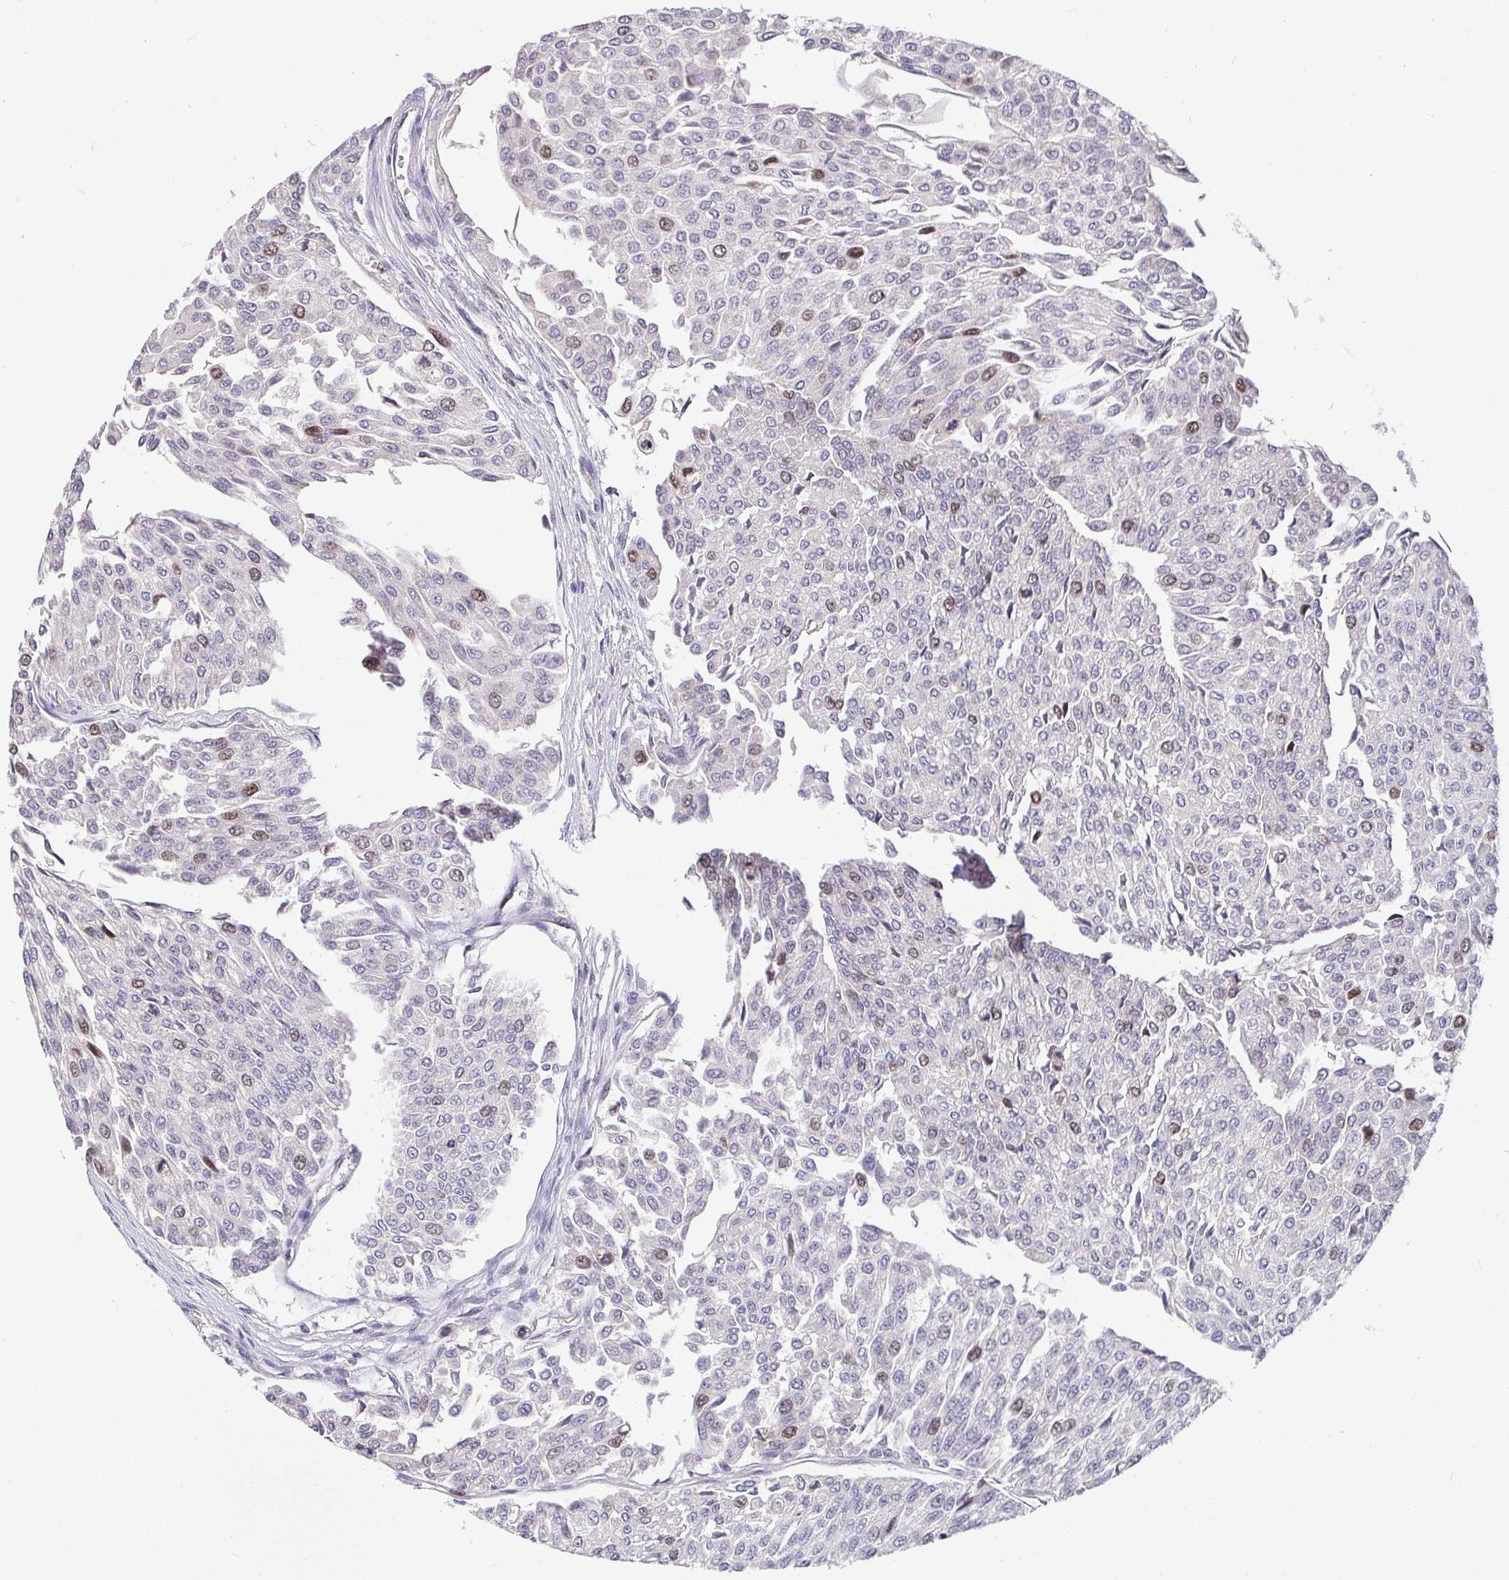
{"staining": {"intensity": "moderate", "quantity": "<25%", "location": "nuclear"}, "tissue": "urothelial cancer", "cell_type": "Tumor cells", "image_type": "cancer", "snomed": [{"axis": "morphology", "description": "Urothelial carcinoma, NOS"}, {"axis": "topography", "description": "Urinary bladder"}], "caption": "Tumor cells show low levels of moderate nuclear positivity in about <25% of cells in human urothelial cancer.", "gene": "ANLN", "patient": {"sex": "male", "age": 67}}